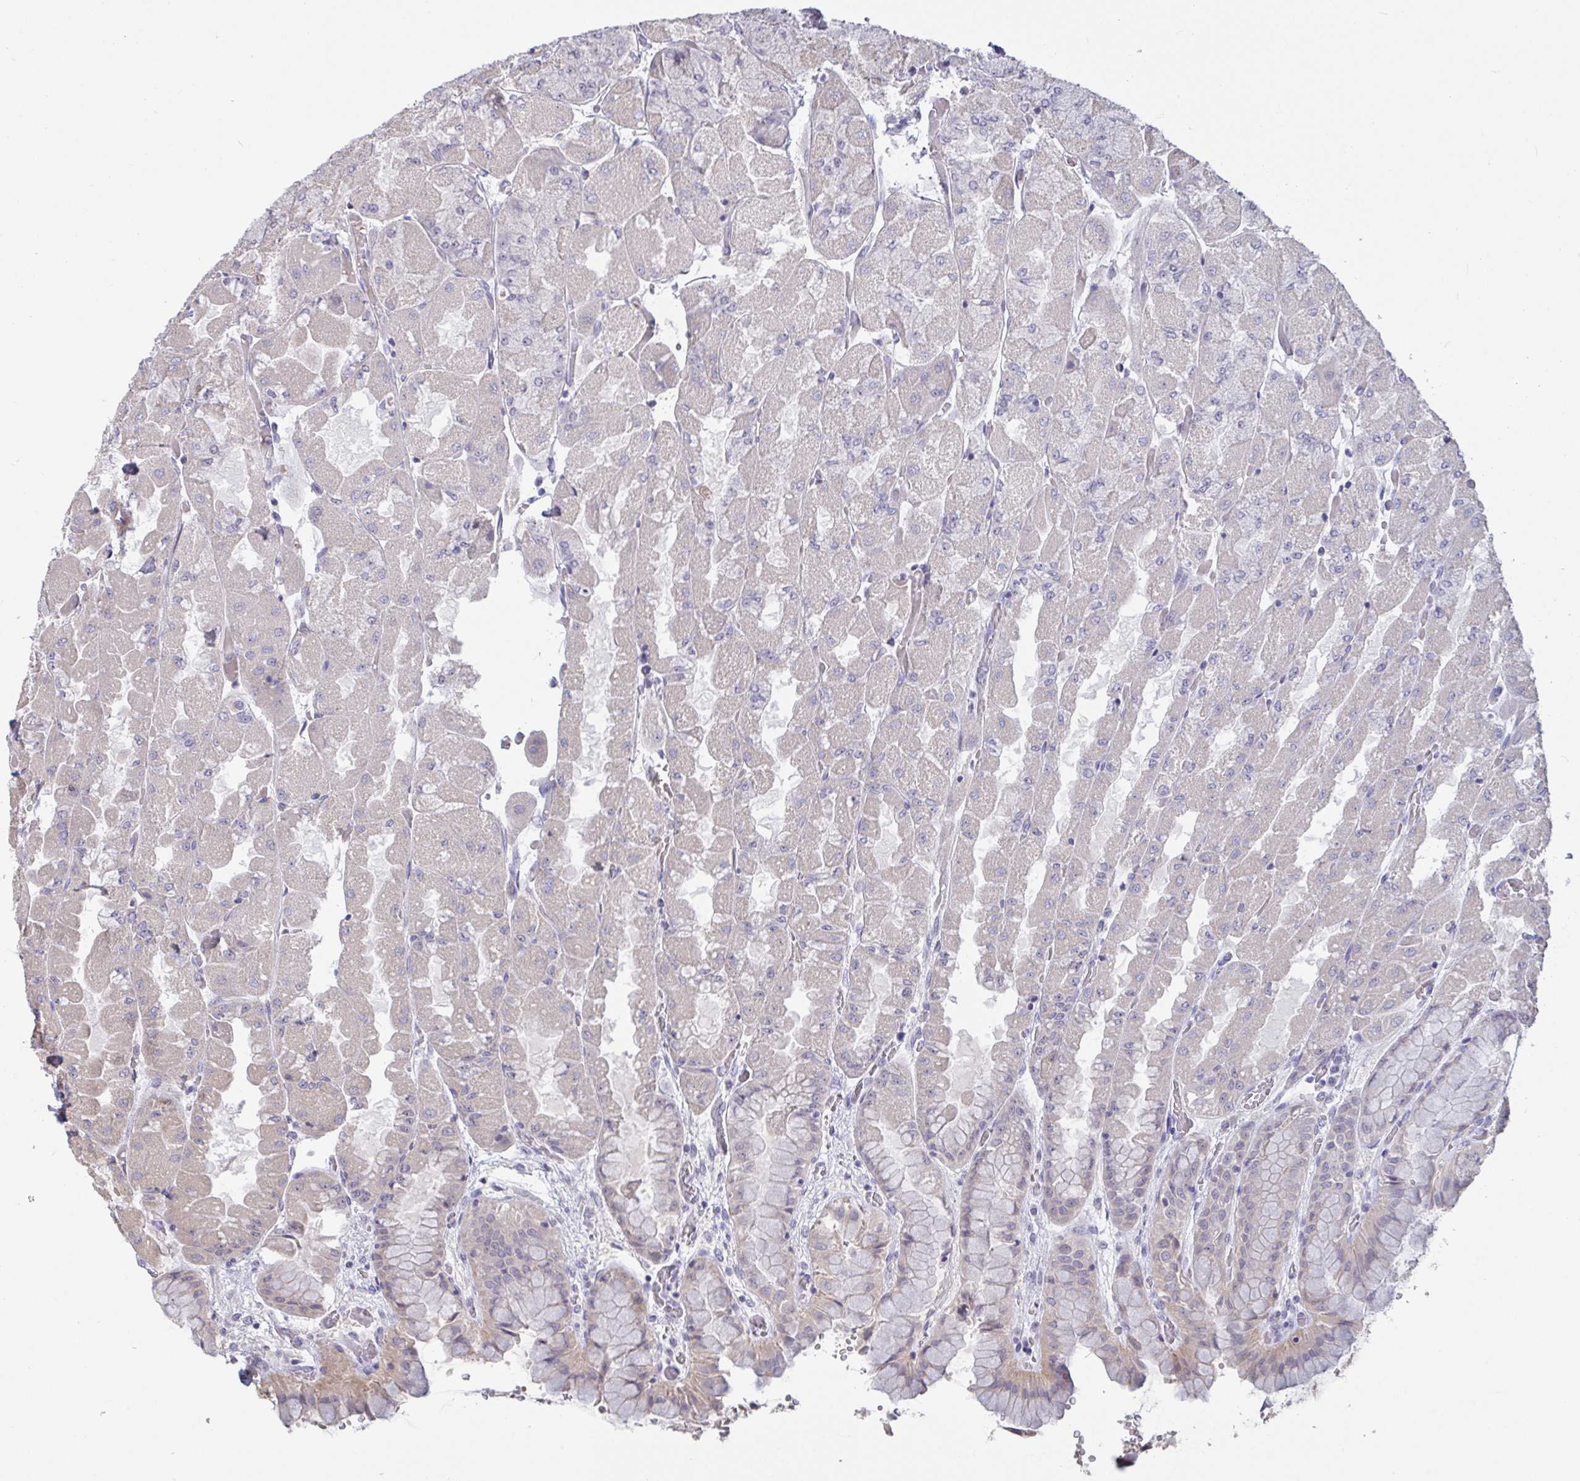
{"staining": {"intensity": "negative", "quantity": "none", "location": "none"}, "tissue": "stomach", "cell_type": "Glandular cells", "image_type": "normal", "snomed": [{"axis": "morphology", "description": "Normal tissue, NOS"}, {"axis": "topography", "description": "Stomach"}], "caption": "Immunohistochemistry (IHC) of normal stomach shows no staining in glandular cells. (Brightfield microscopy of DAB immunohistochemistry (IHC) at high magnification).", "gene": "MYC", "patient": {"sex": "female", "age": 61}}